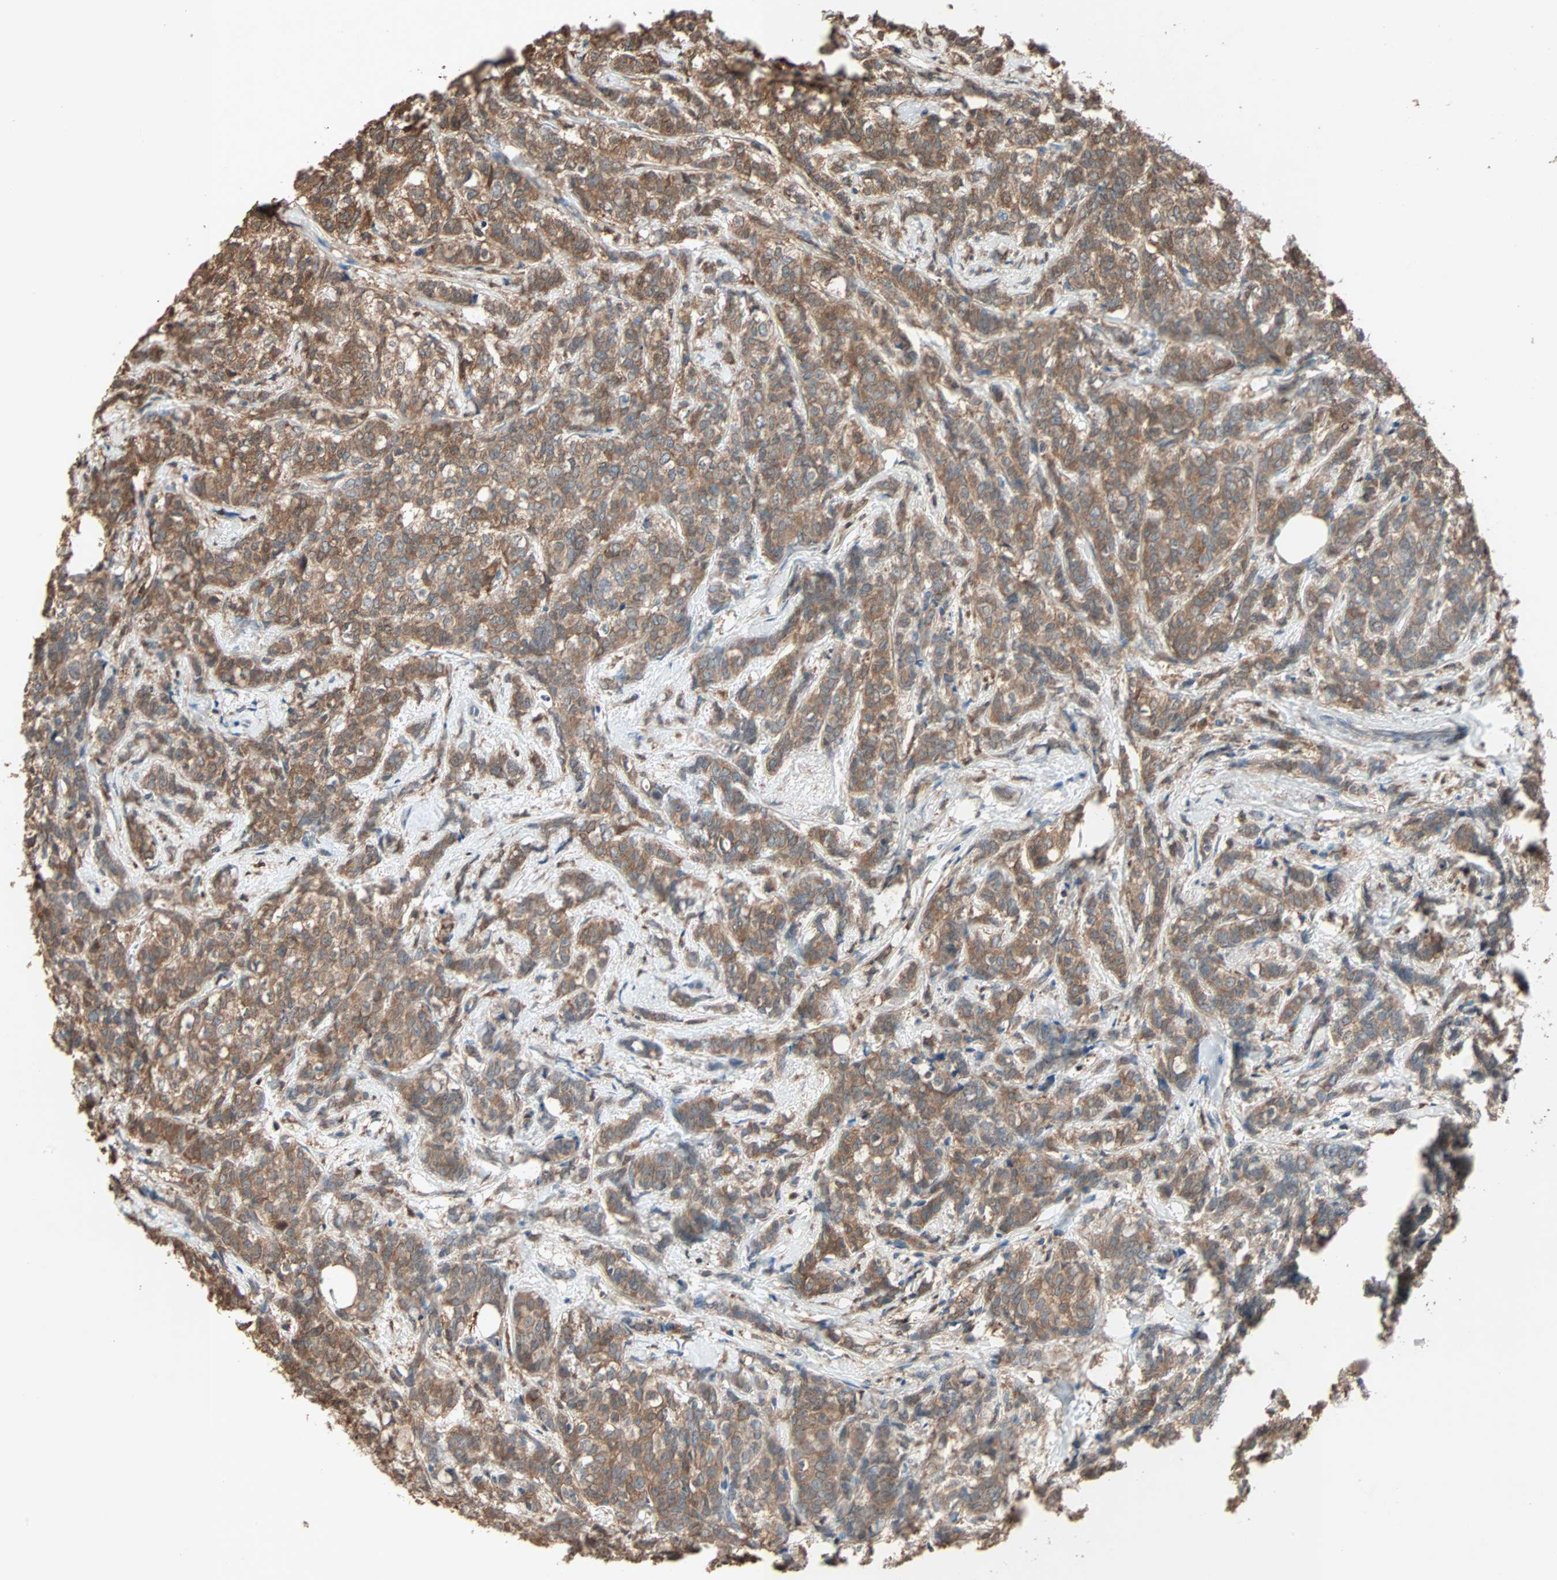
{"staining": {"intensity": "moderate", "quantity": ">75%", "location": "cytoplasmic/membranous"}, "tissue": "breast cancer", "cell_type": "Tumor cells", "image_type": "cancer", "snomed": [{"axis": "morphology", "description": "Lobular carcinoma"}, {"axis": "topography", "description": "Breast"}], "caption": "This is an image of immunohistochemistry (IHC) staining of breast cancer, which shows moderate staining in the cytoplasmic/membranous of tumor cells.", "gene": "PRDX1", "patient": {"sex": "female", "age": 60}}